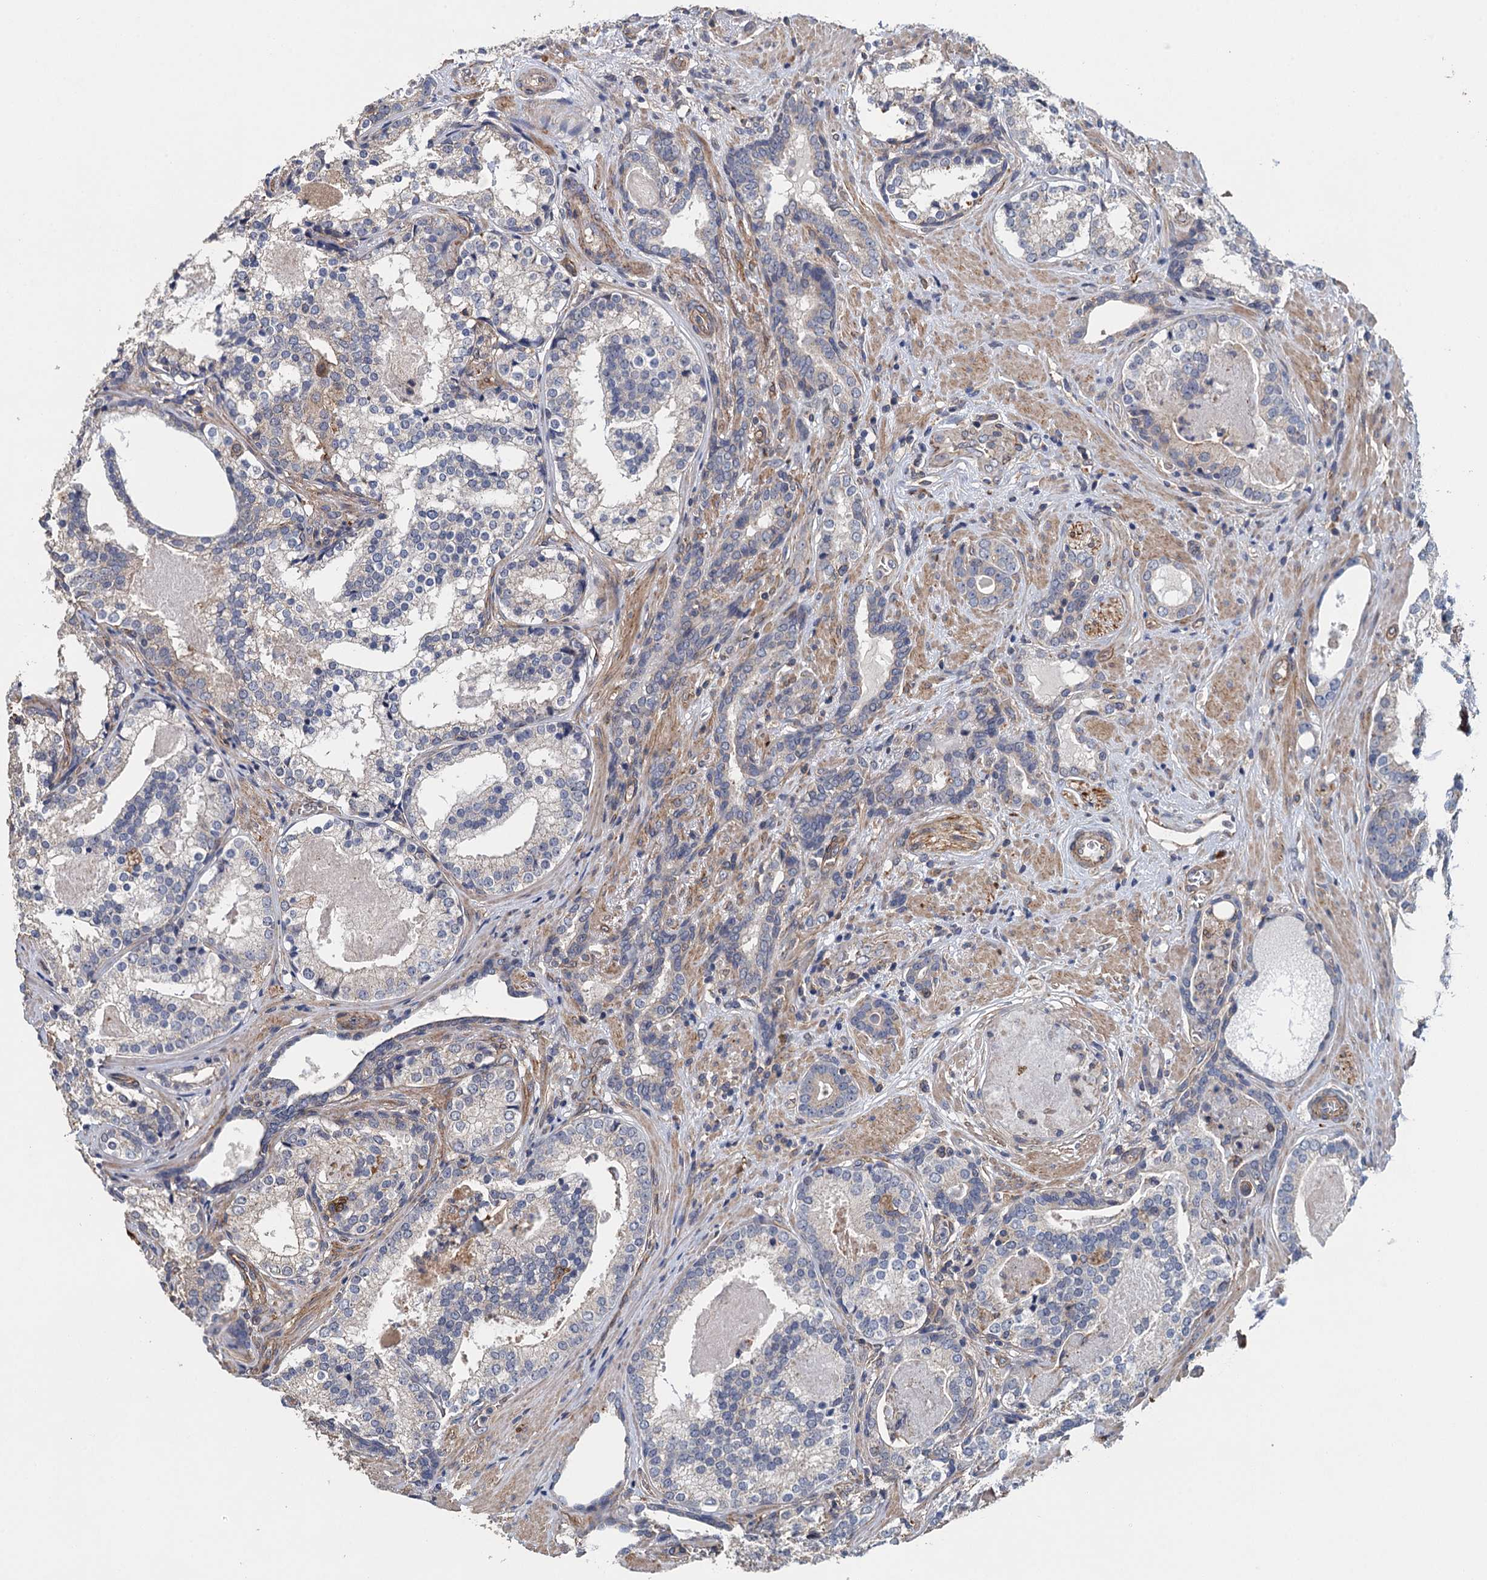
{"staining": {"intensity": "negative", "quantity": "none", "location": "none"}, "tissue": "prostate cancer", "cell_type": "Tumor cells", "image_type": "cancer", "snomed": [{"axis": "morphology", "description": "Adenocarcinoma, High grade"}, {"axis": "topography", "description": "Prostate"}], "caption": "A histopathology image of human high-grade adenocarcinoma (prostate) is negative for staining in tumor cells.", "gene": "RSAD2", "patient": {"sex": "male", "age": 58}}